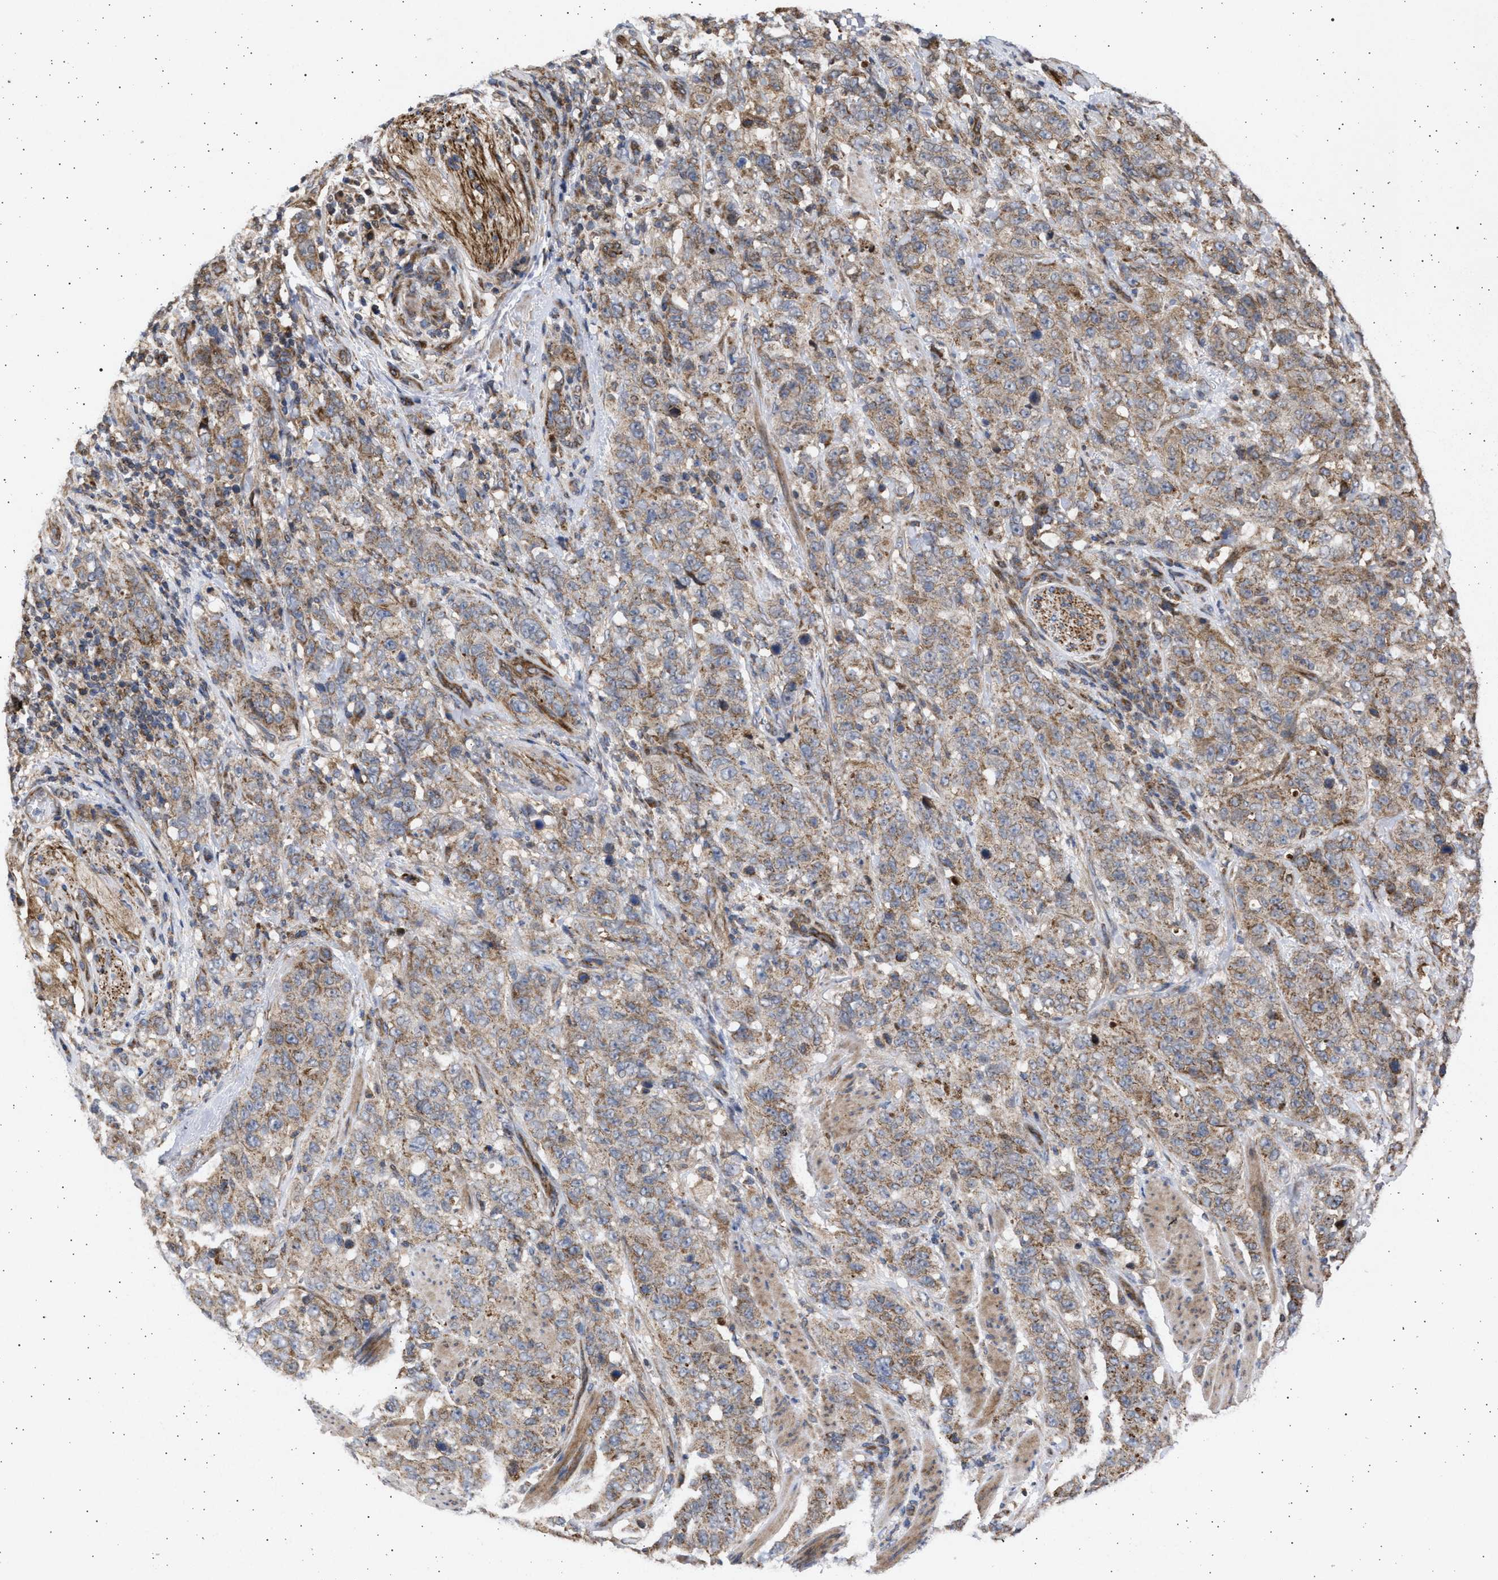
{"staining": {"intensity": "moderate", "quantity": ">75%", "location": "cytoplasmic/membranous"}, "tissue": "stomach cancer", "cell_type": "Tumor cells", "image_type": "cancer", "snomed": [{"axis": "morphology", "description": "Adenocarcinoma, NOS"}, {"axis": "topography", "description": "Stomach"}], "caption": "Human stomach cancer (adenocarcinoma) stained with a protein marker displays moderate staining in tumor cells.", "gene": "TTC19", "patient": {"sex": "male", "age": 48}}